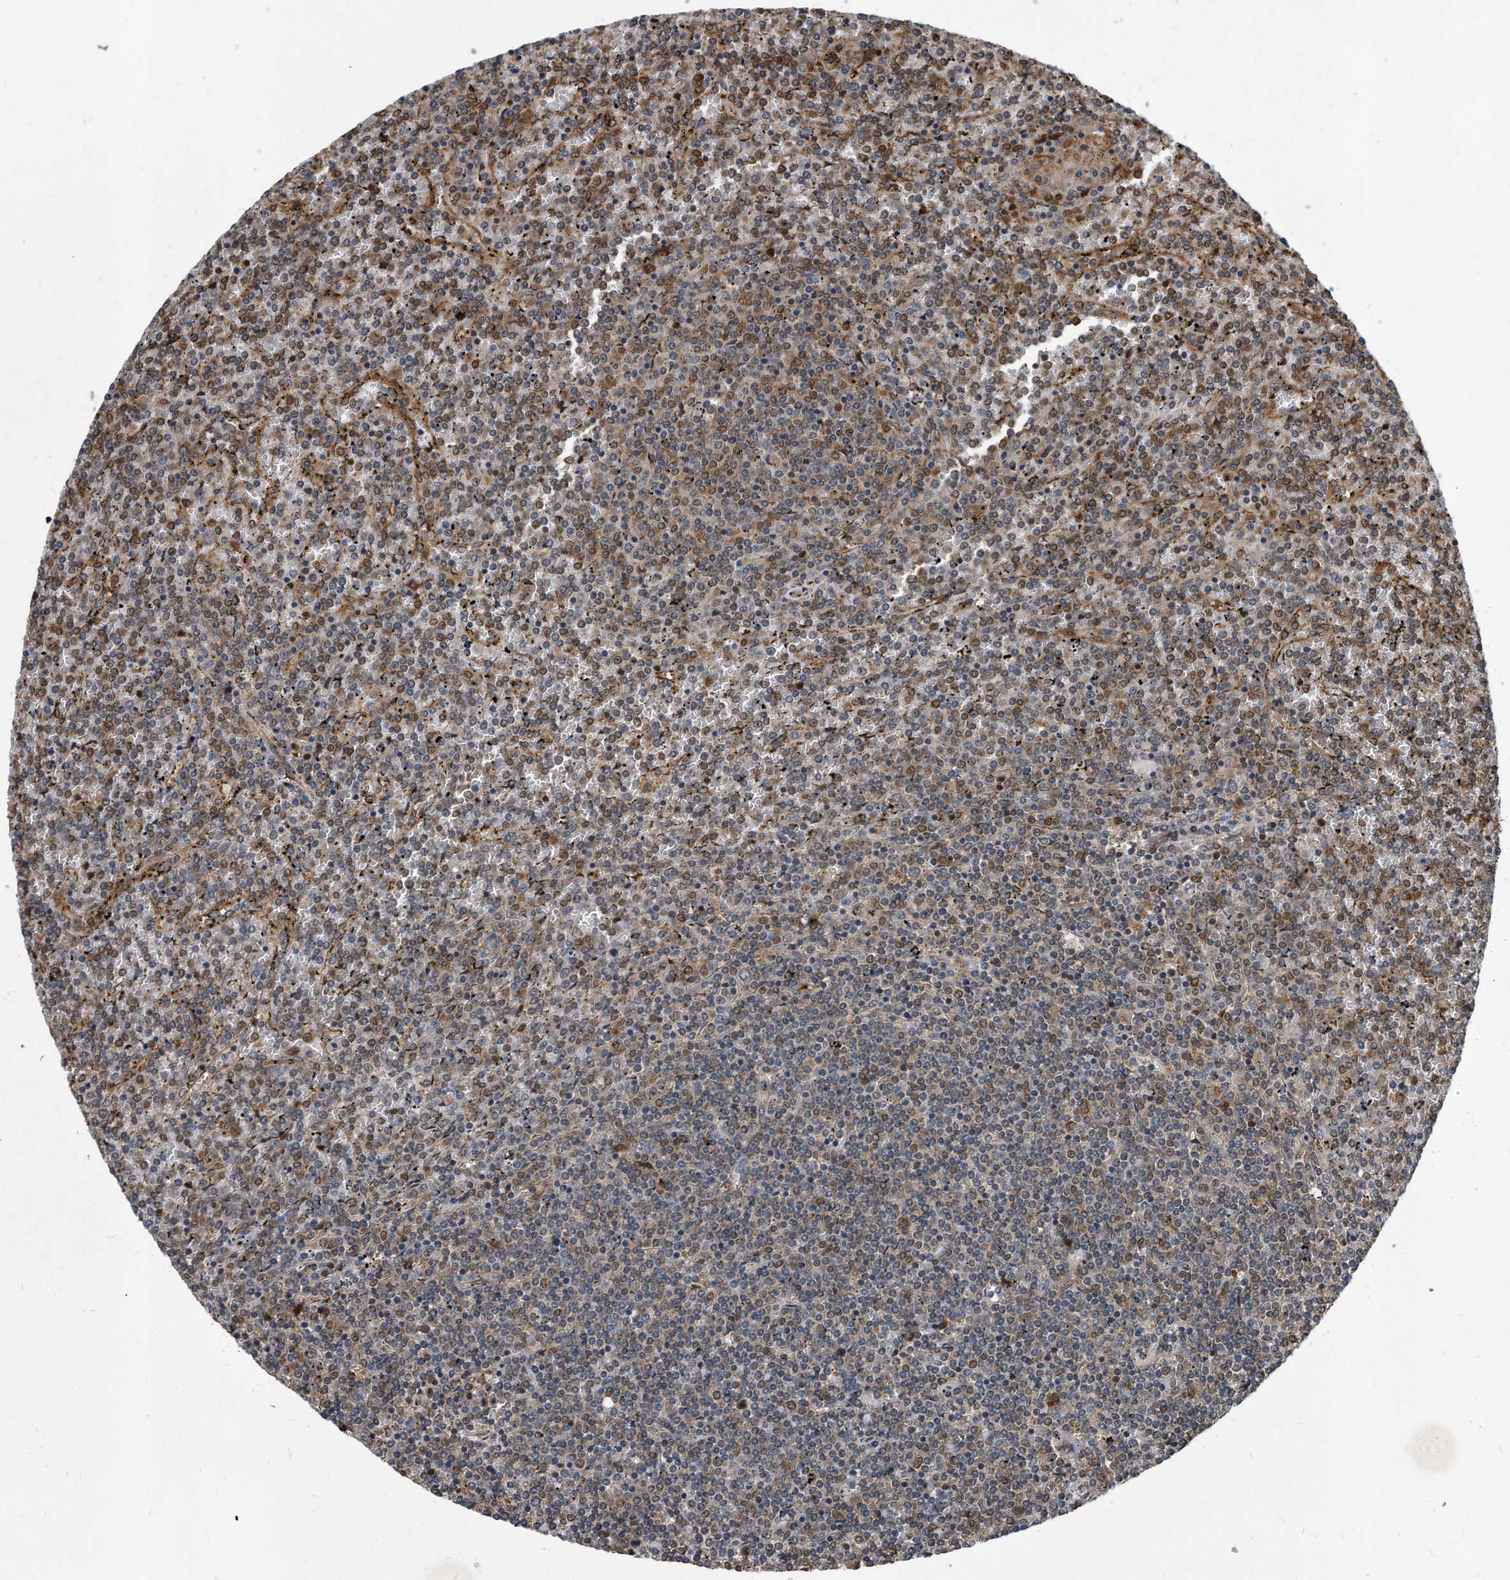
{"staining": {"intensity": "moderate", "quantity": "<25%", "location": "cytoplasmic/membranous"}, "tissue": "lymphoma", "cell_type": "Tumor cells", "image_type": "cancer", "snomed": [{"axis": "morphology", "description": "Malignant lymphoma, non-Hodgkin's type, Low grade"}, {"axis": "topography", "description": "Spleen"}], "caption": "Protein staining displays moderate cytoplasmic/membranous expression in approximately <25% of tumor cells in lymphoma. (Stains: DAB in brown, nuclei in blue, Microscopy: brightfield microscopy at high magnification).", "gene": "FAM136A", "patient": {"sex": "female", "age": 19}}